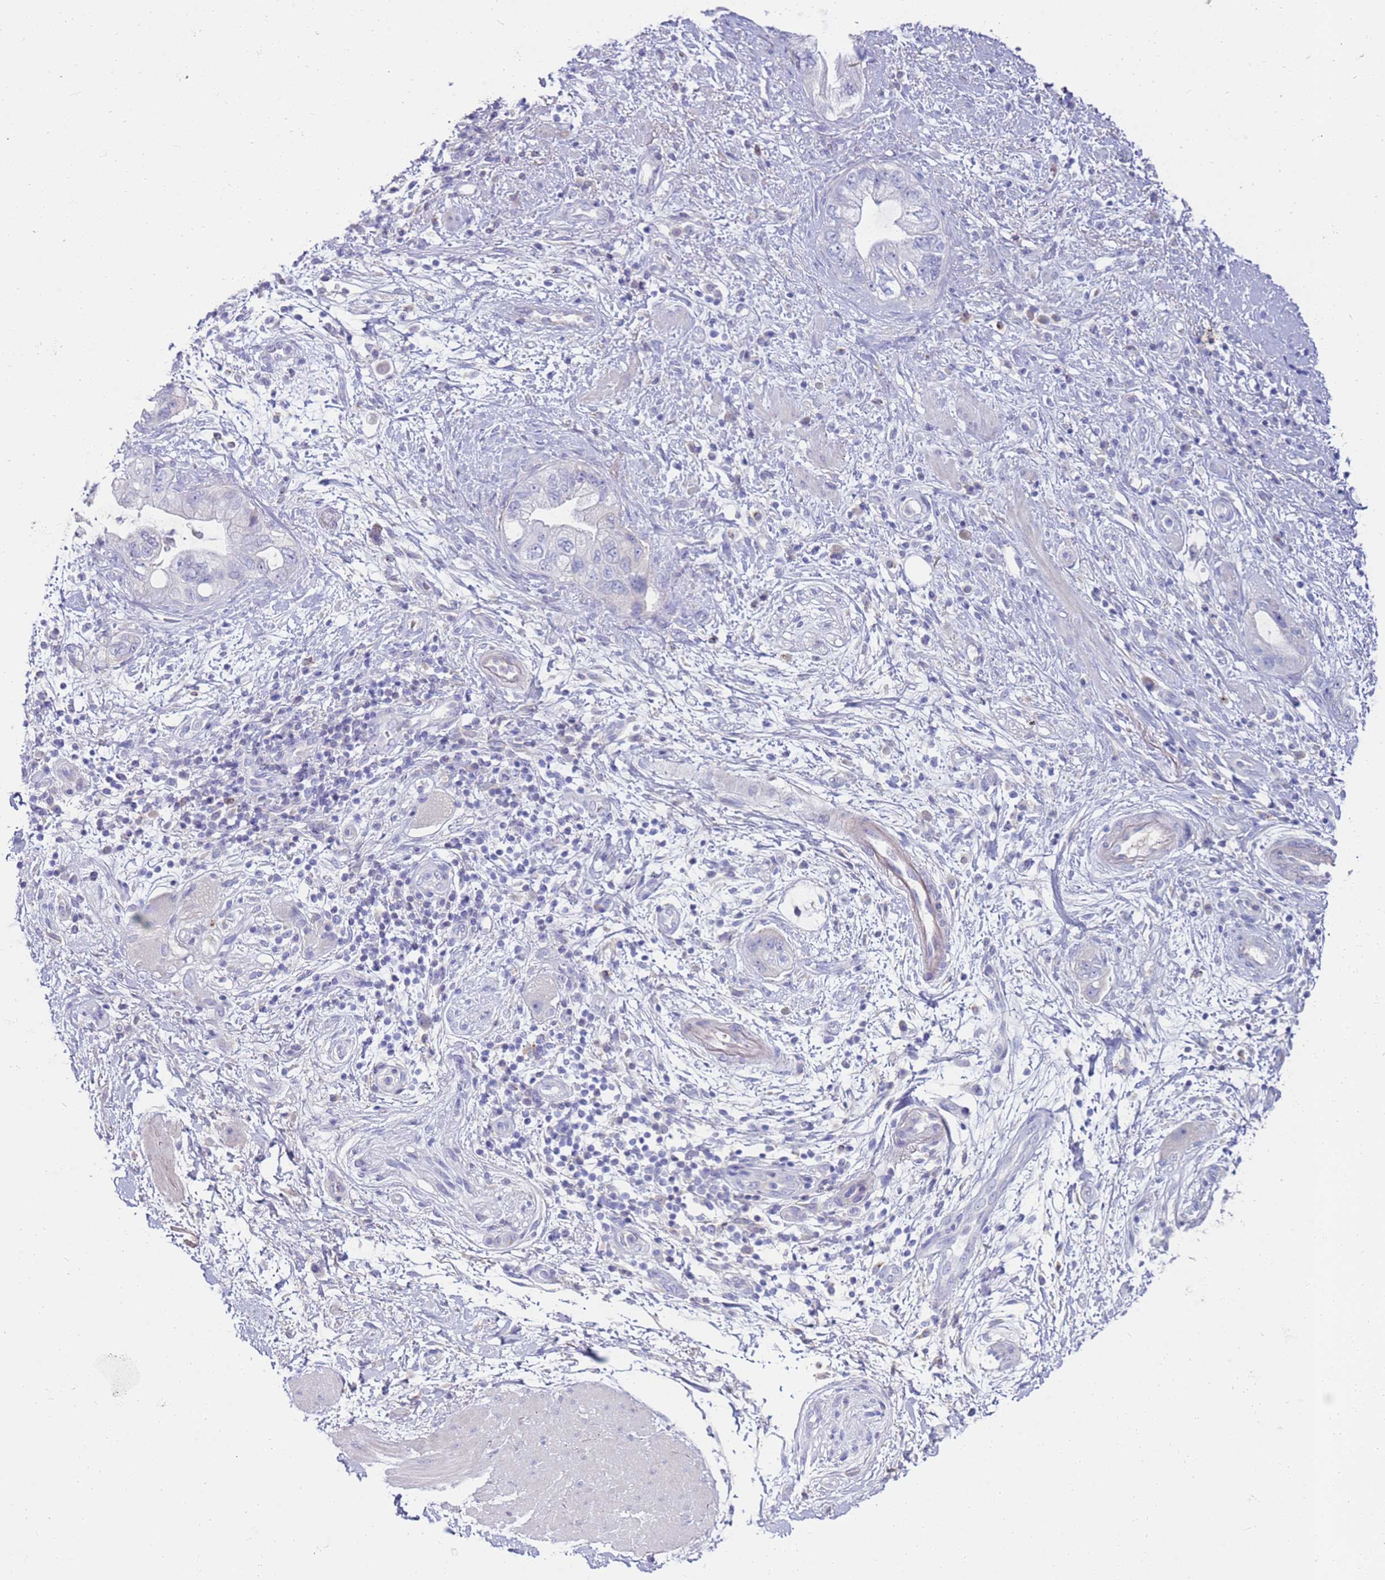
{"staining": {"intensity": "negative", "quantity": "none", "location": "none"}, "tissue": "pancreatic cancer", "cell_type": "Tumor cells", "image_type": "cancer", "snomed": [{"axis": "morphology", "description": "Adenocarcinoma, NOS"}, {"axis": "topography", "description": "Pancreas"}], "caption": "Immunohistochemistry micrograph of neoplastic tissue: pancreatic cancer (adenocarcinoma) stained with DAB (3,3'-diaminobenzidine) reveals no significant protein positivity in tumor cells. (DAB (3,3'-diaminobenzidine) immunohistochemistry (IHC), high magnification).", "gene": "EVPLL", "patient": {"sex": "female", "age": 73}}